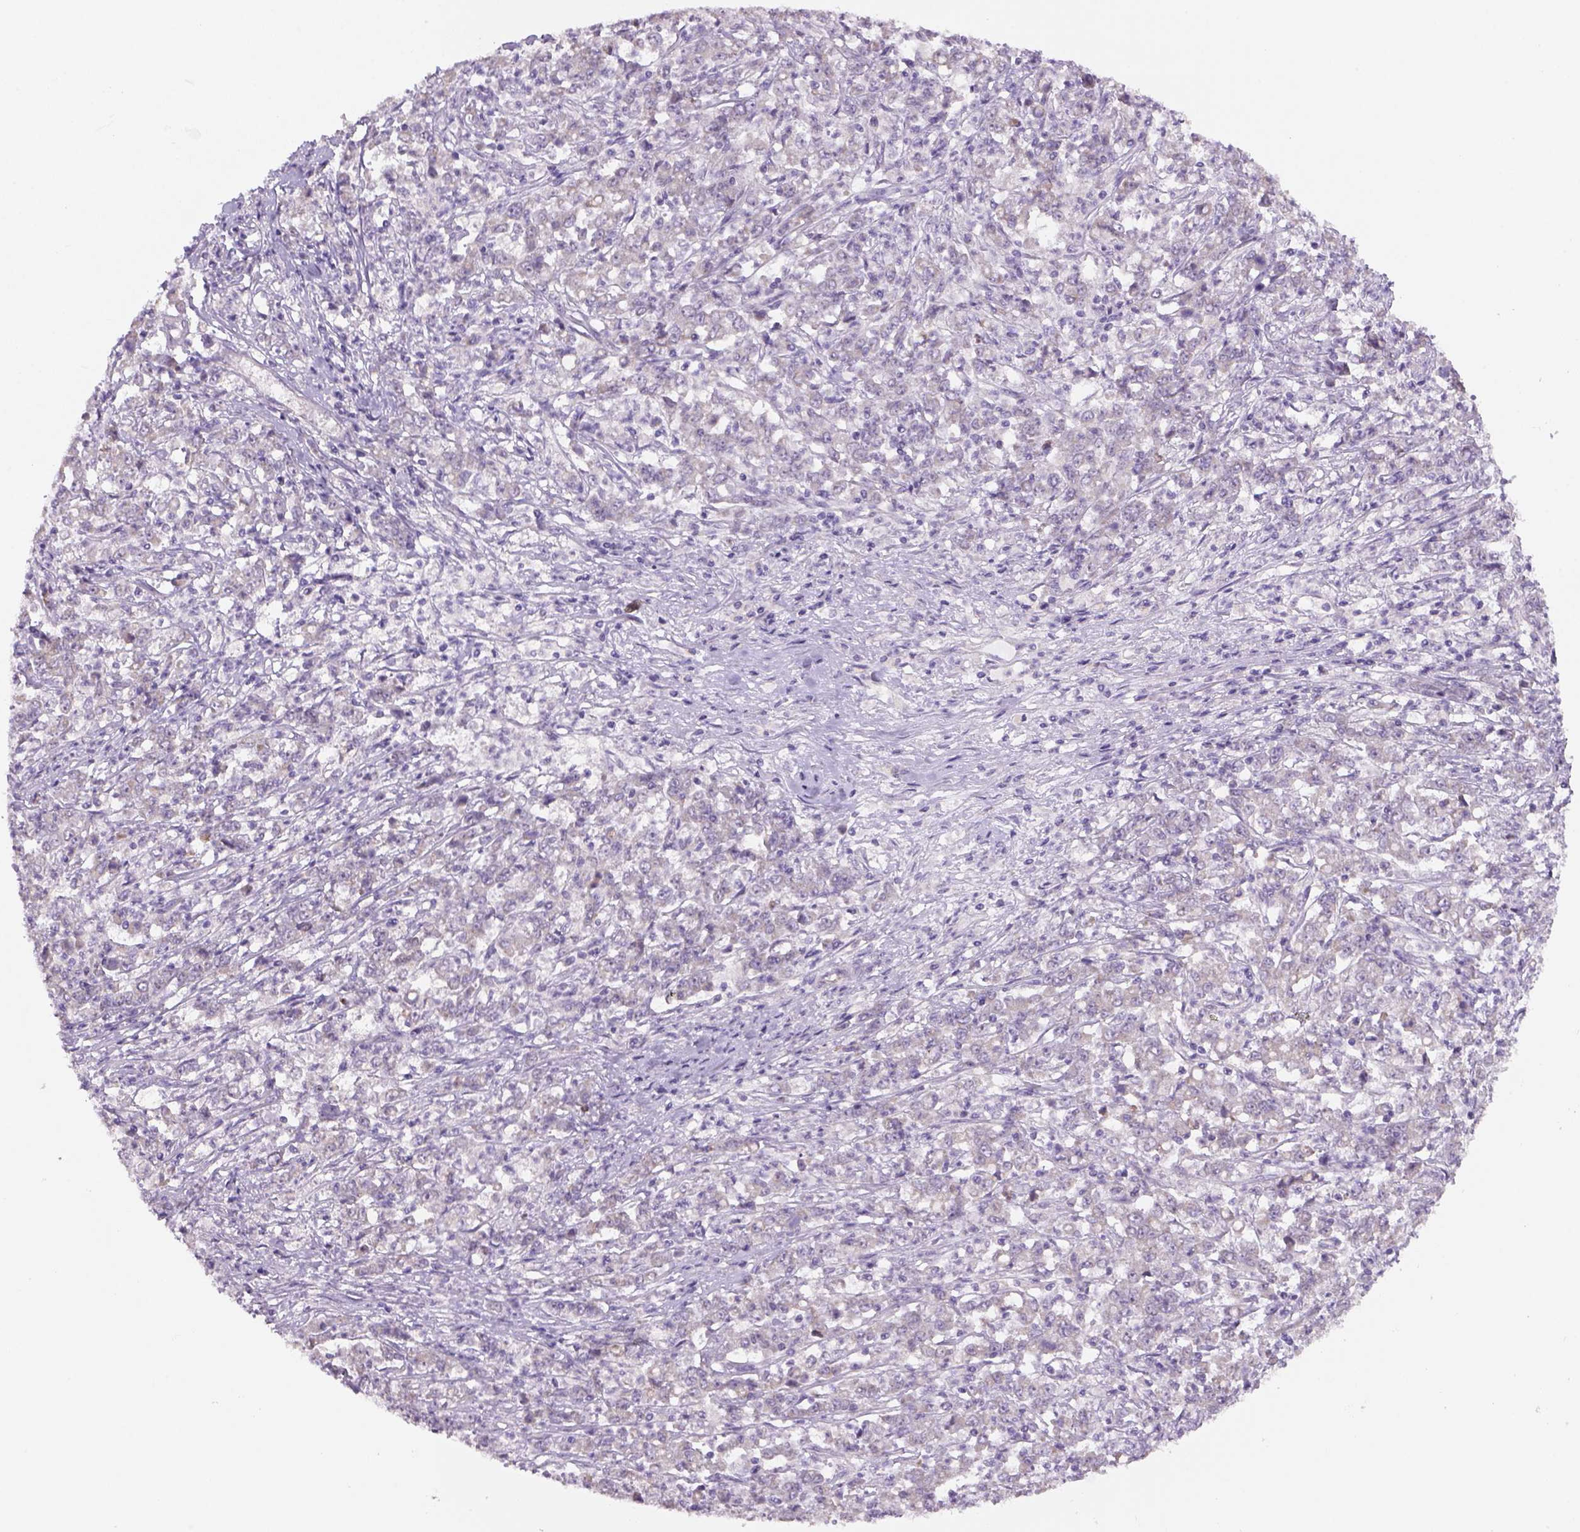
{"staining": {"intensity": "negative", "quantity": "none", "location": "none"}, "tissue": "stomach cancer", "cell_type": "Tumor cells", "image_type": "cancer", "snomed": [{"axis": "morphology", "description": "Adenocarcinoma, NOS"}, {"axis": "topography", "description": "Stomach, lower"}], "caption": "Immunohistochemistry micrograph of stomach cancer (adenocarcinoma) stained for a protein (brown), which exhibits no positivity in tumor cells.", "gene": "ADGRV1", "patient": {"sex": "female", "age": 71}}